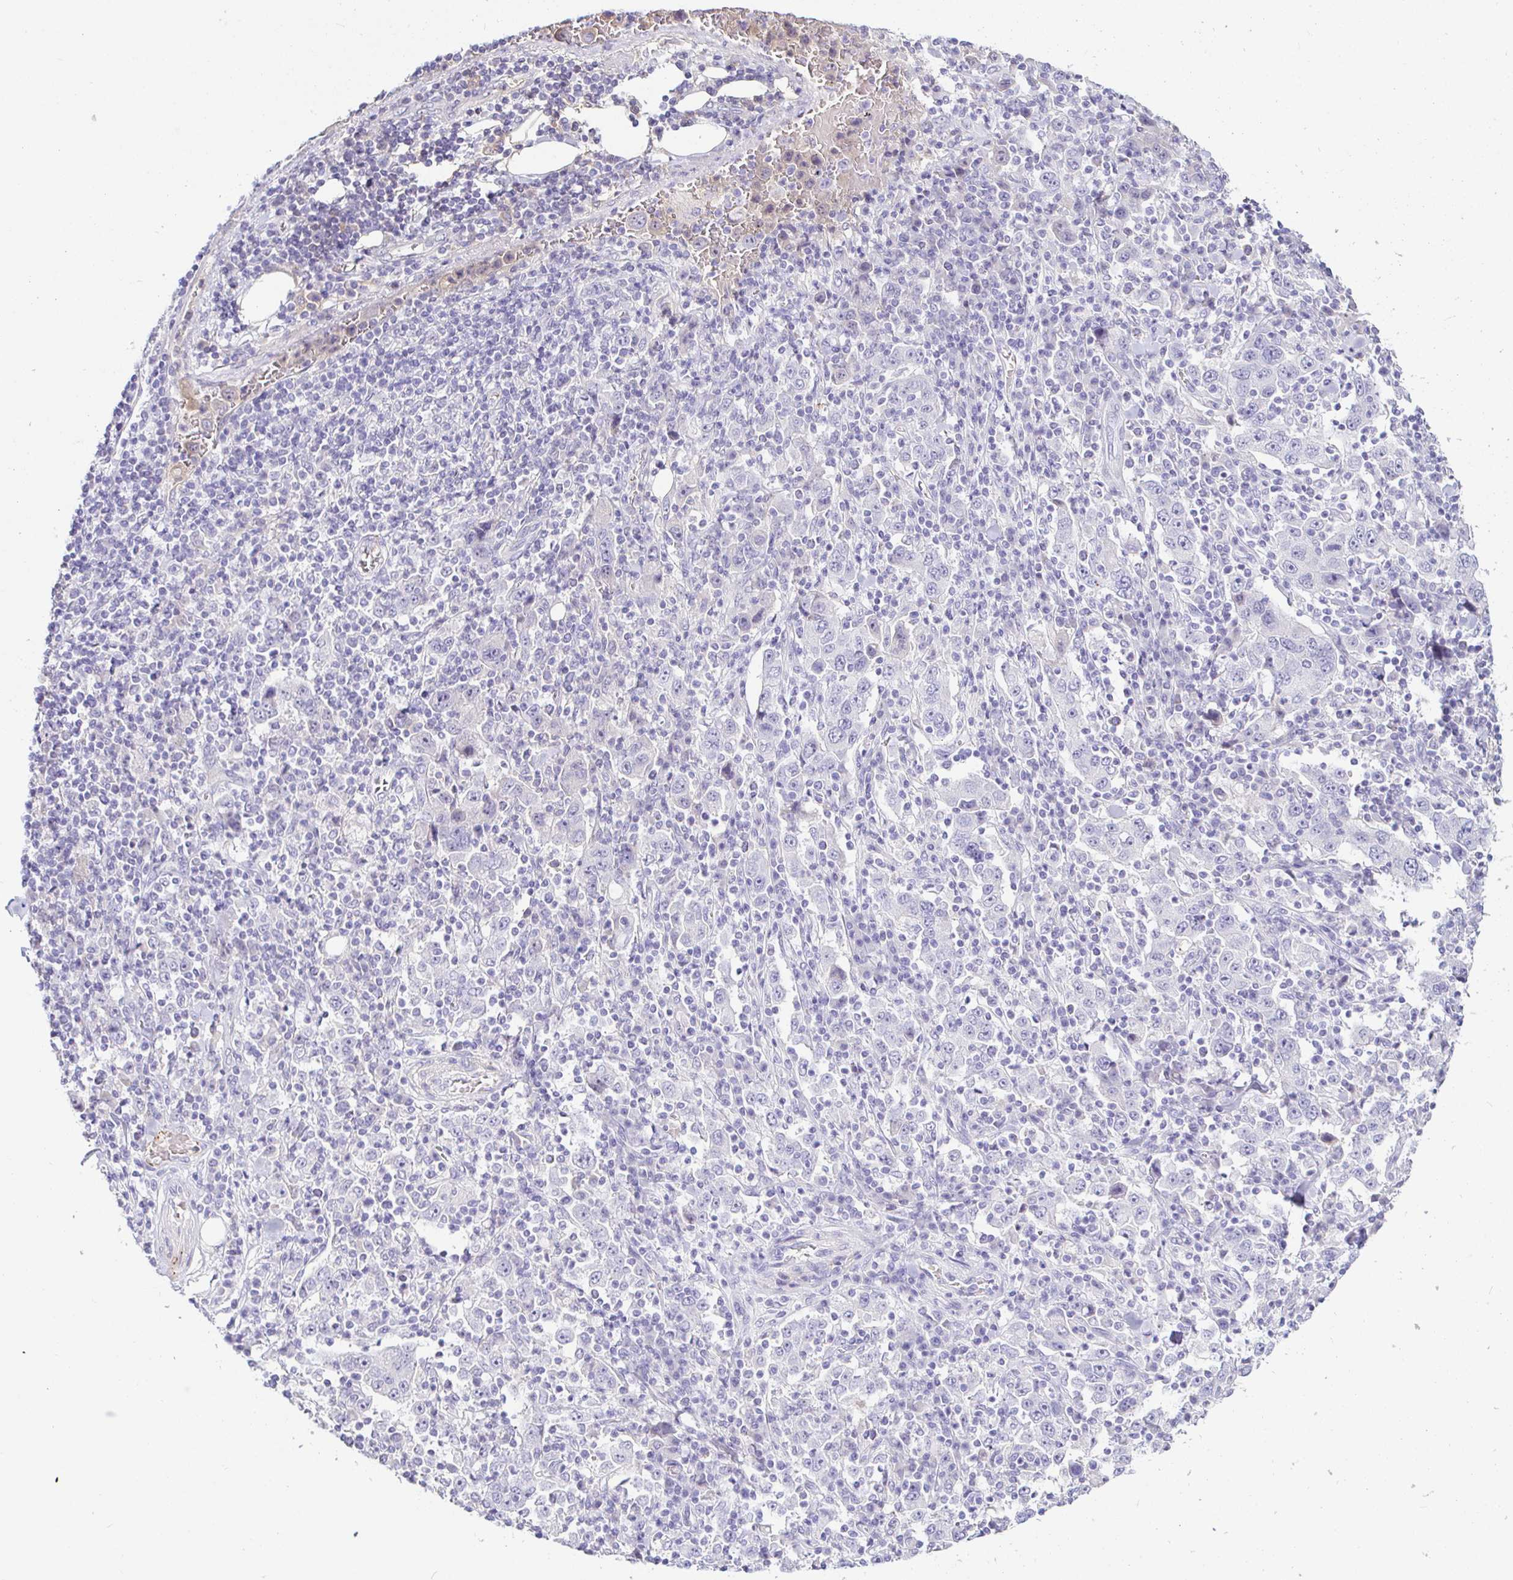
{"staining": {"intensity": "negative", "quantity": "none", "location": "none"}, "tissue": "stomach cancer", "cell_type": "Tumor cells", "image_type": "cancer", "snomed": [{"axis": "morphology", "description": "Normal tissue, NOS"}, {"axis": "morphology", "description": "Adenocarcinoma, NOS"}, {"axis": "topography", "description": "Stomach, upper"}, {"axis": "topography", "description": "Stomach"}], "caption": "Adenocarcinoma (stomach) was stained to show a protein in brown. There is no significant staining in tumor cells.", "gene": "SAA4", "patient": {"sex": "male", "age": 59}}